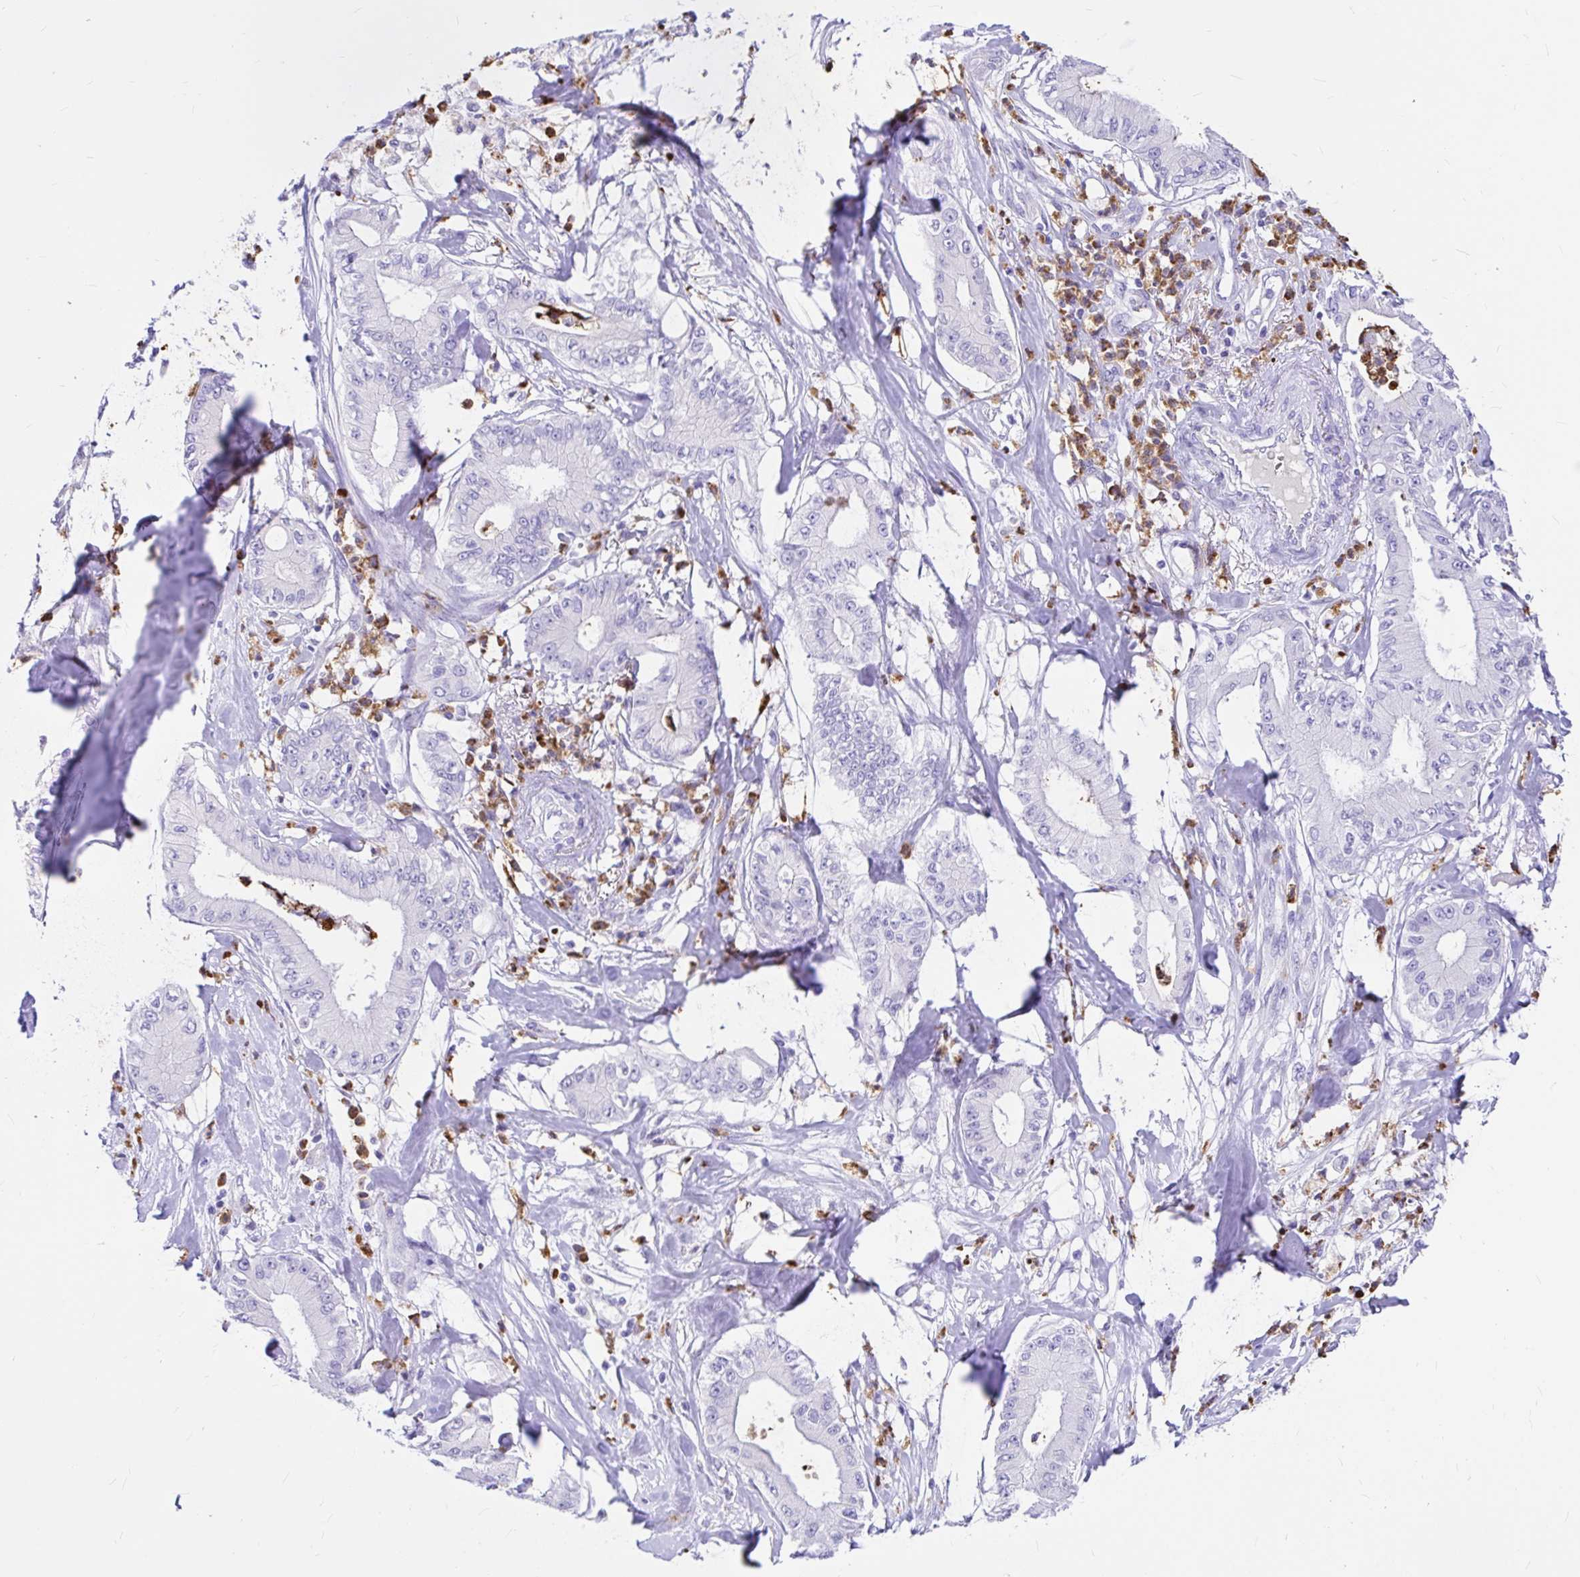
{"staining": {"intensity": "negative", "quantity": "none", "location": "none"}, "tissue": "pancreatic cancer", "cell_type": "Tumor cells", "image_type": "cancer", "snomed": [{"axis": "morphology", "description": "Adenocarcinoma, NOS"}, {"axis": "topography", "description": "Pancreas"}], "caption": "Immunohistochemistry of pancreatic cancer exhibits no expression in tumor cells.", "gene": "CLEC1B", "patient": {"sex": "male", "age": 71}}